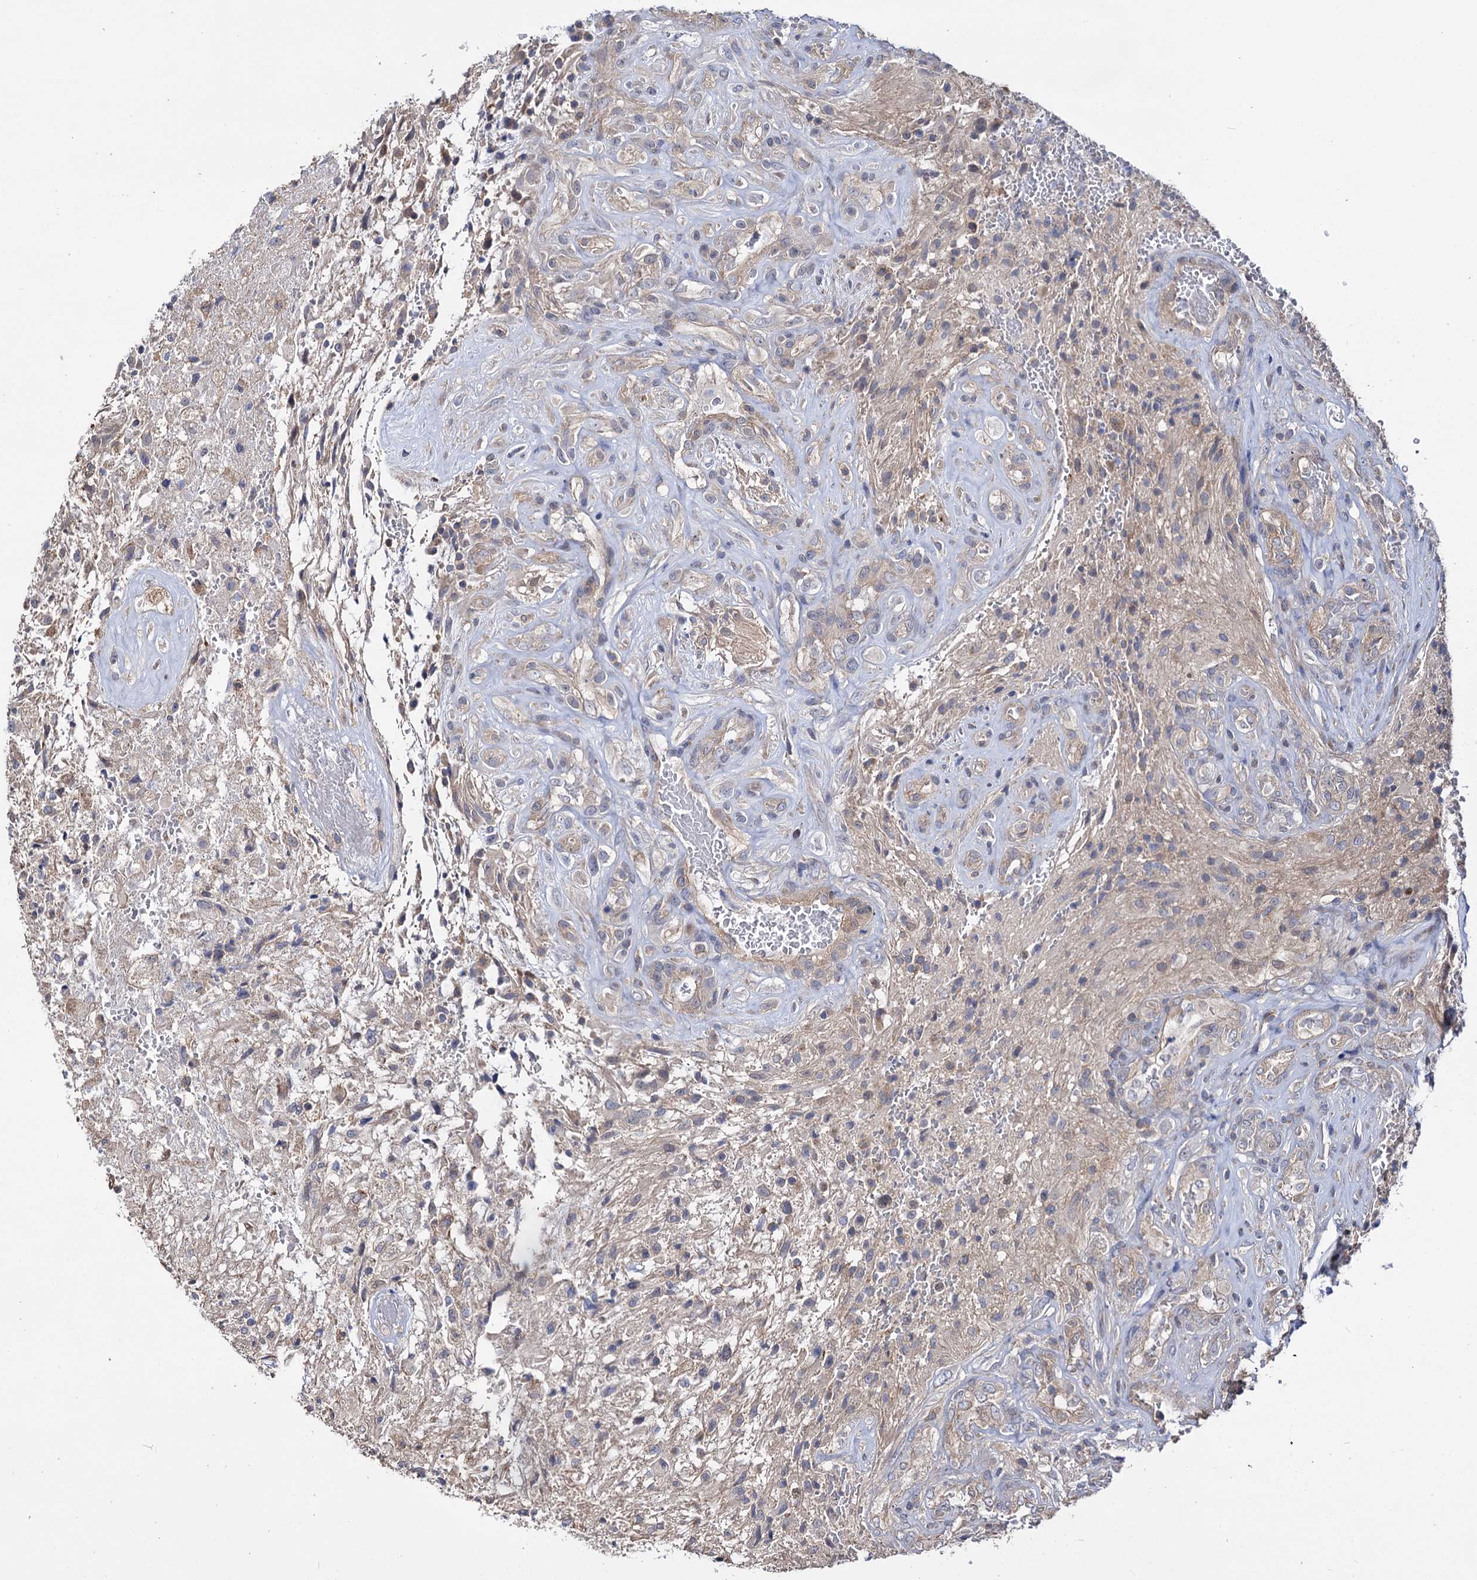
{"staining": {"intensity": "weak", "quantity": "<25%", "location": "cytoplasmic/membranous"}, "tissue": "glioma", "cell_type": "Tumor cells", "image_type": "cancer", "snomed": [{"axis": "morphology", "description": "Glioma, malignant, High grade"}, {"axis": "topography", "description": "Brain"}], "caption": "DAB immunohistochemical staining of human malignant glioma (high-grade) displays no significant positivity in tumor cells.", "gene": "IDI1", "patient": {"sex": "male", "age": 56}}